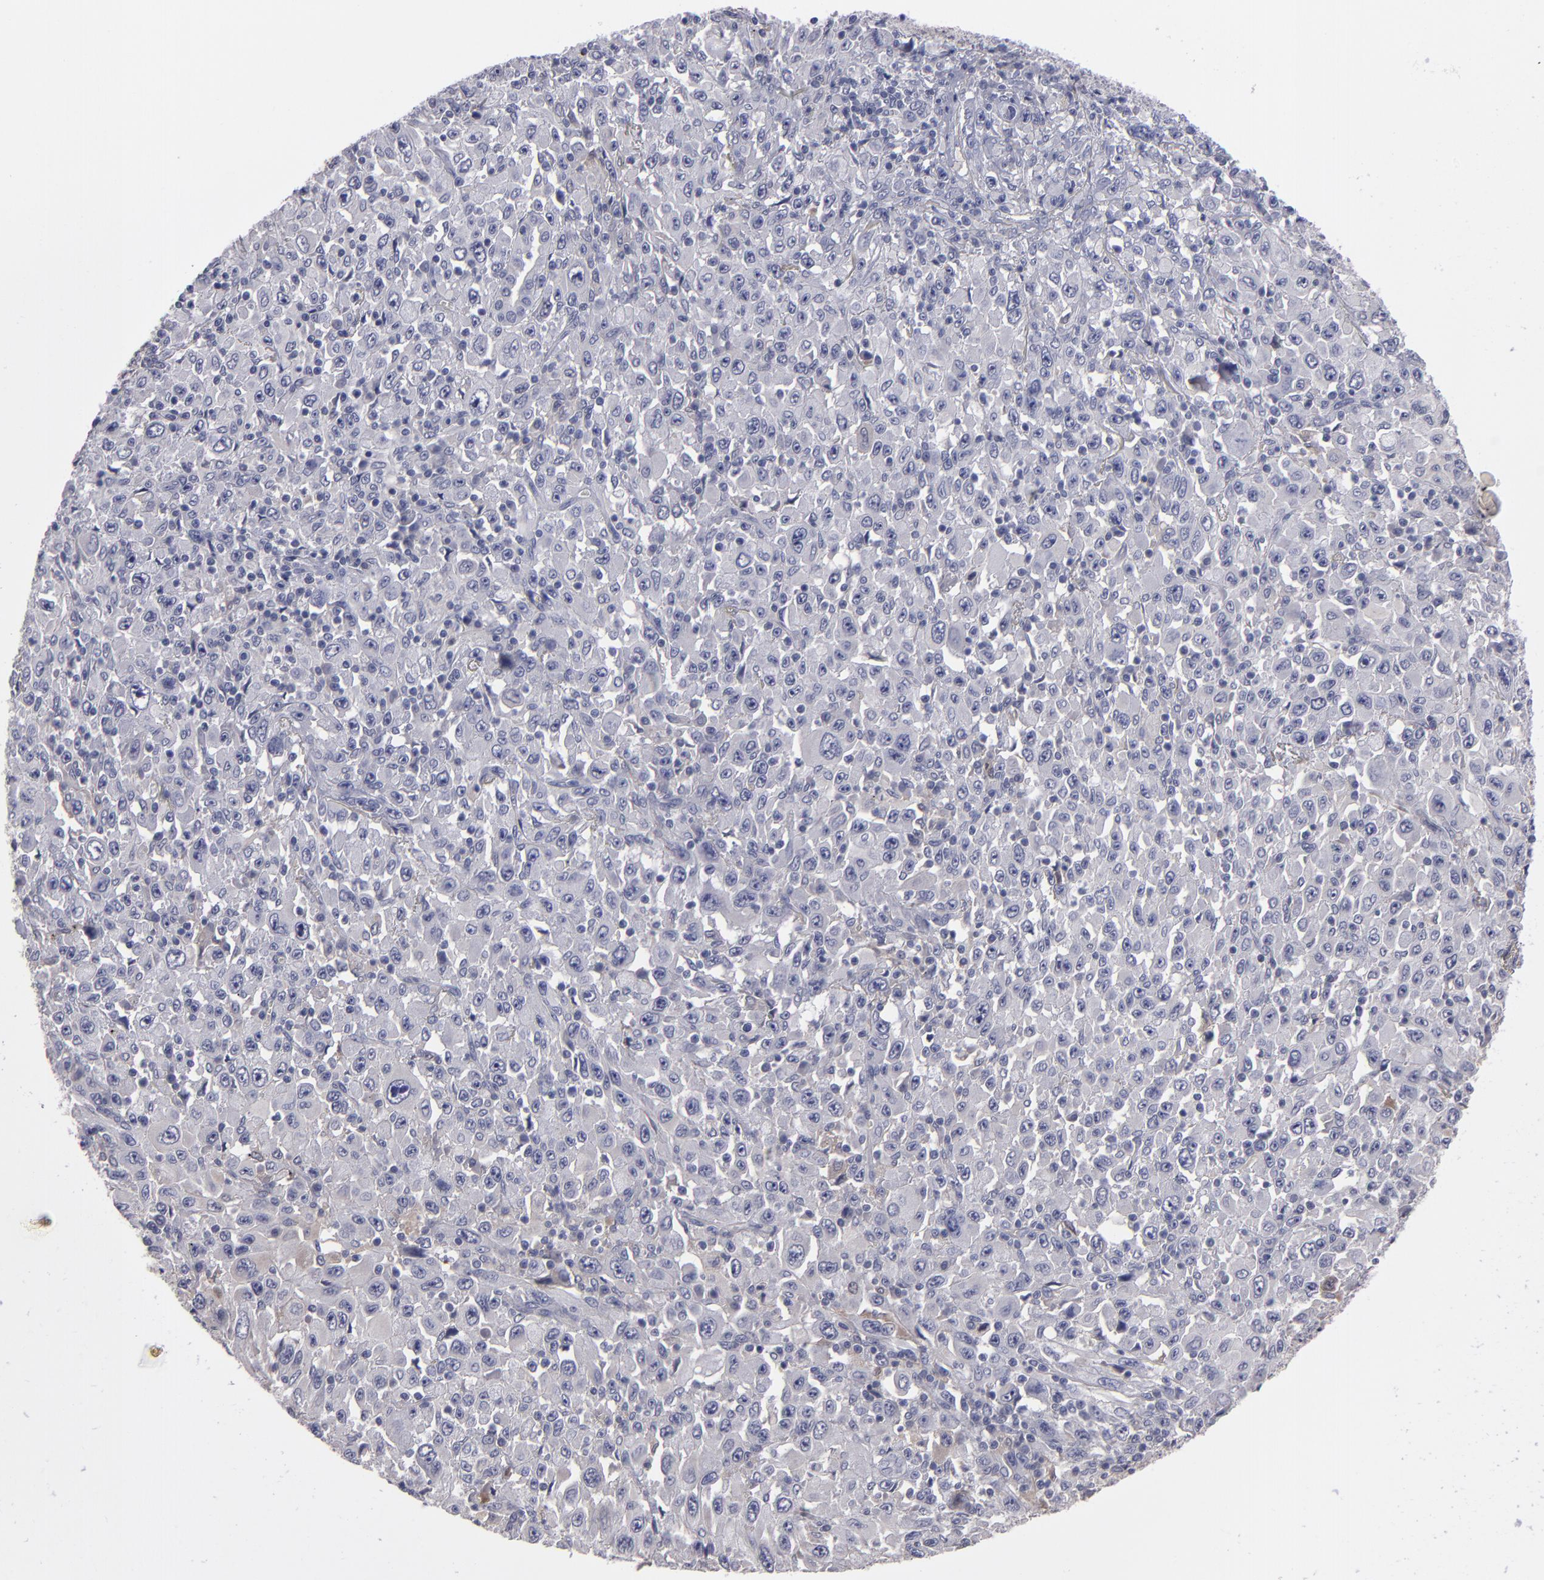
{"staining": {"intensity": "negative", "quantity": "none", "location": "none"}, "tissue": "melanoma", "cell_type": "Tumor cells", "image_type": "cancer", "snomed": [{"axis": "morphology", "description": "Malignant melanoma, Metastatic site"}, {"axis": "topography", "description": "Skin"}], "caption": "Malignant melanoma (metastatic site) was stained to show a protein in brown. There is no significant expression in tumor cells.", "gene": "ITIH4", "patient": {"sex": "female", "age": 56}}